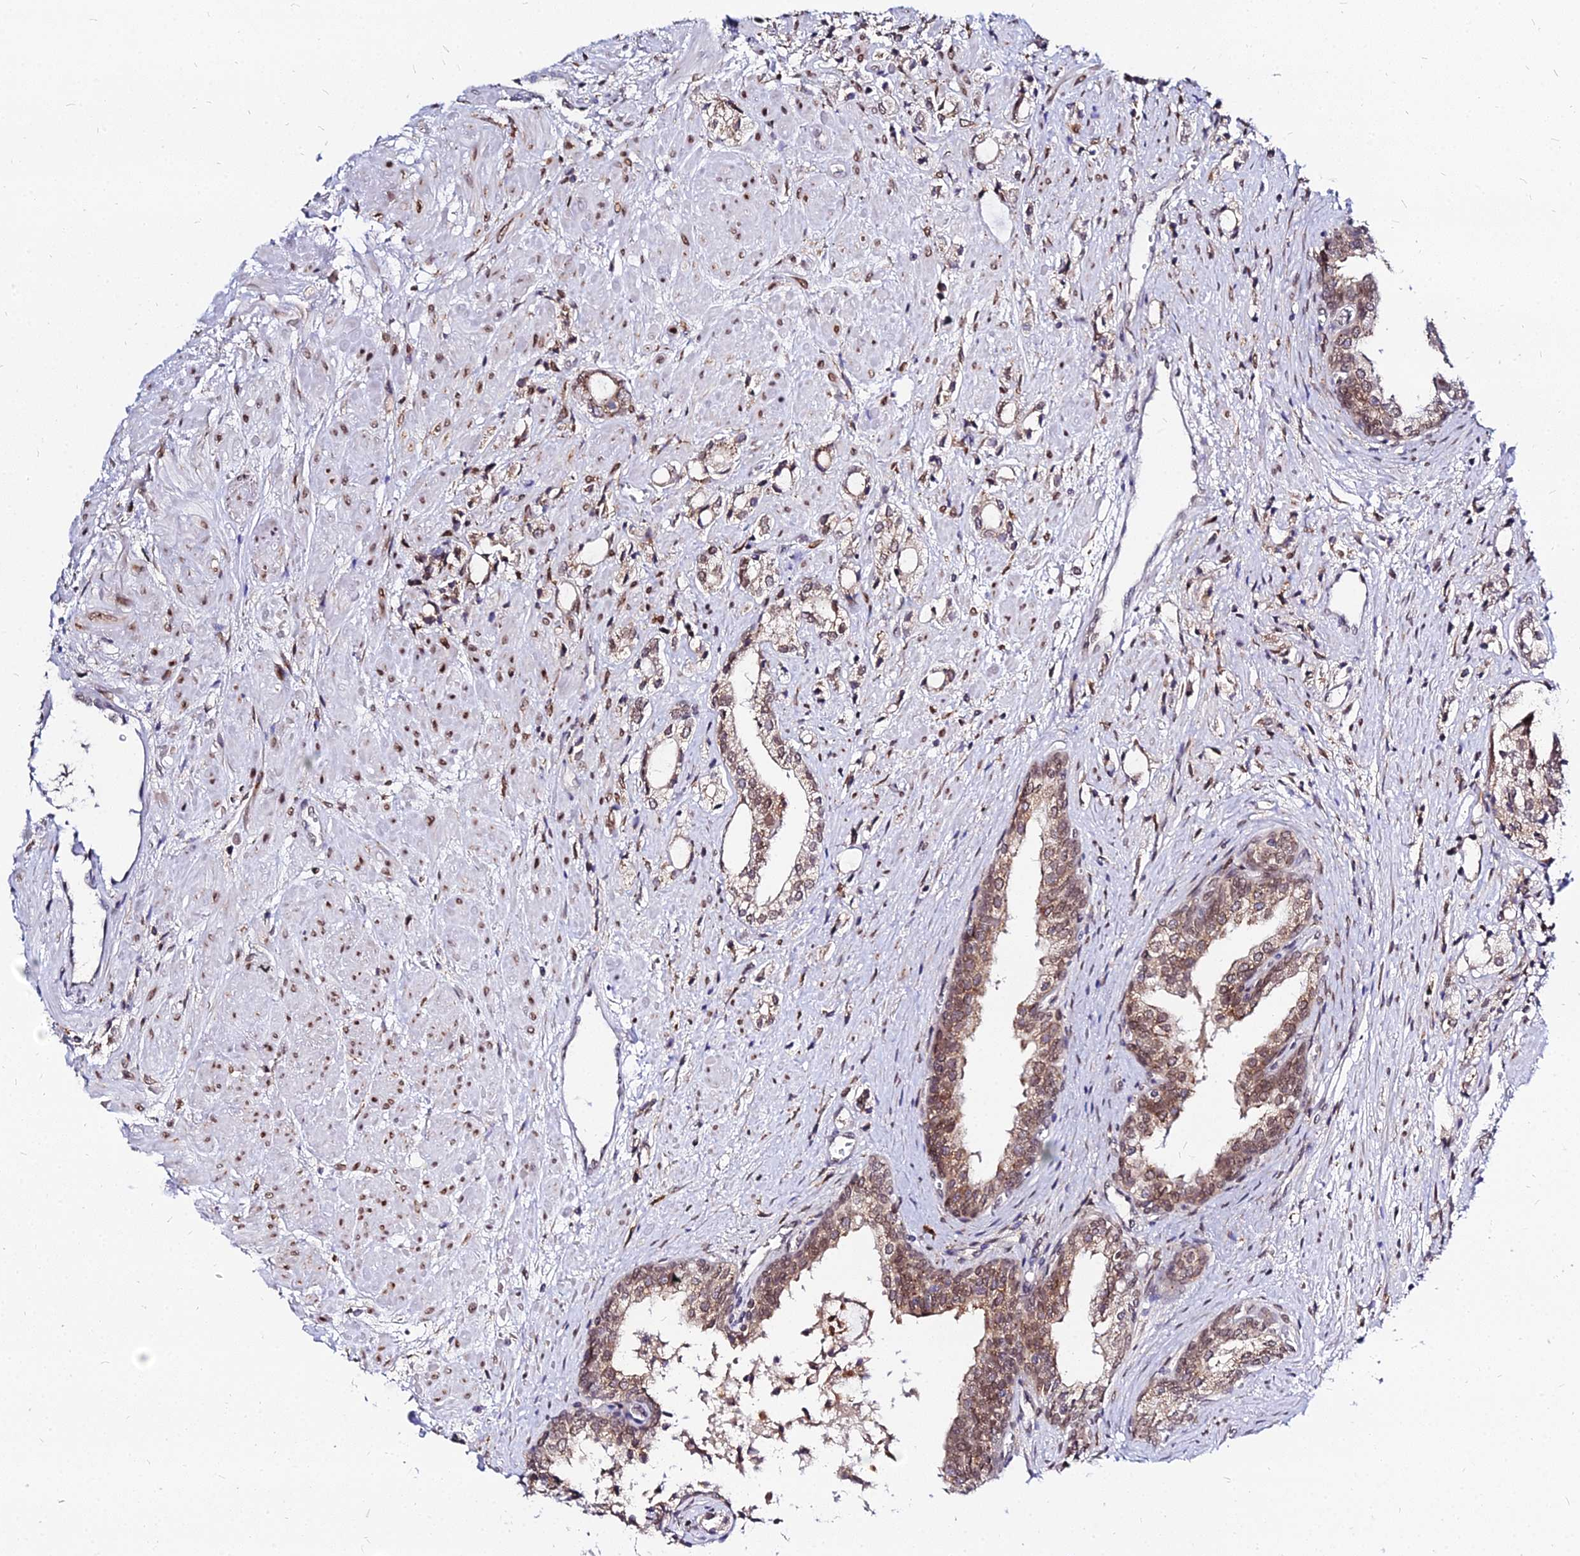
{"staining": {"intensity": "moderate", "quantity": ">75%", "location": "cytoplasmic/membranous,nuclear"}, "tissue": "prostate cancer", "cell_type": "Tumor cells", "image_type": "cancer", "snomed": [{"axis": "morphology", "description": "Adenocarcinoma, High grade"}, {"axis": "topography", "description": "Prostate"}], "caption": "Protein staining of prostate cancer (adenocarcinoma (high-grade)) tissue demonstrates moderate cytoplasmic/membranous and nuclear staining in about >75% of tumor cells. (DAB (3,3'-diaminobenzidine) IHC with brightfield microscopy, high magnification).", "gene": "RNF121", "patient": {"sex": "male", "age": 50}}